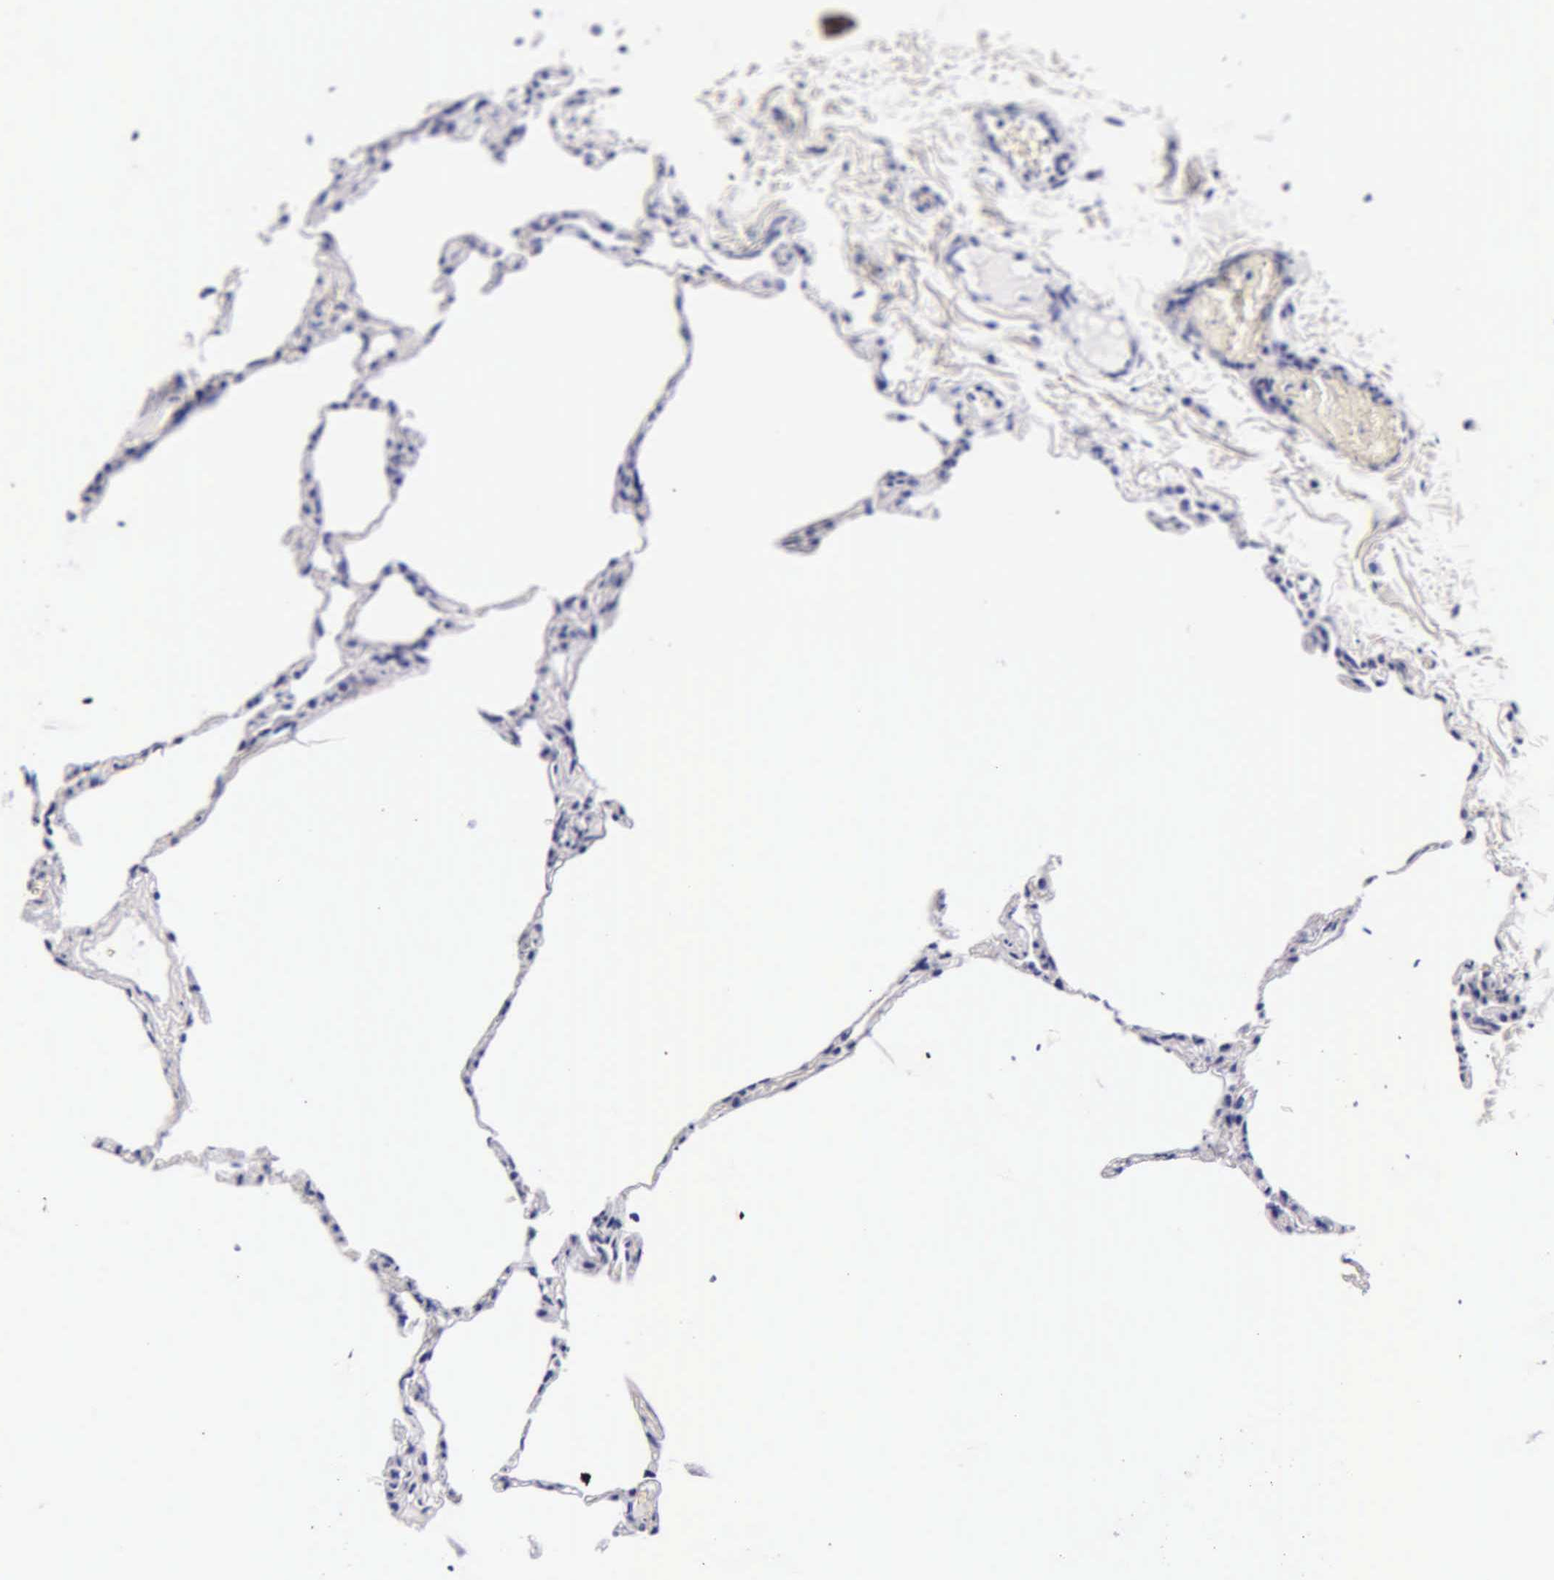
{"staining": {"intensity": "negative", "quantity": "none", "location": "none"}, "tissue": "lung", "cell_type": "Alveolar cells", "image_type": "normal", "snomed": [{"axis": "morphology", "description": "Normal tissue, NOS"}, {"axis": "topography", "description": "Lung"}], "caption": "Alveolar cells are negative for brown protein staining in normal lung. (Brightfield microscopy of DAB IHC at high magnification).", "gene": "DGCR2", "patient": {"sex": "female", "age": 75}}